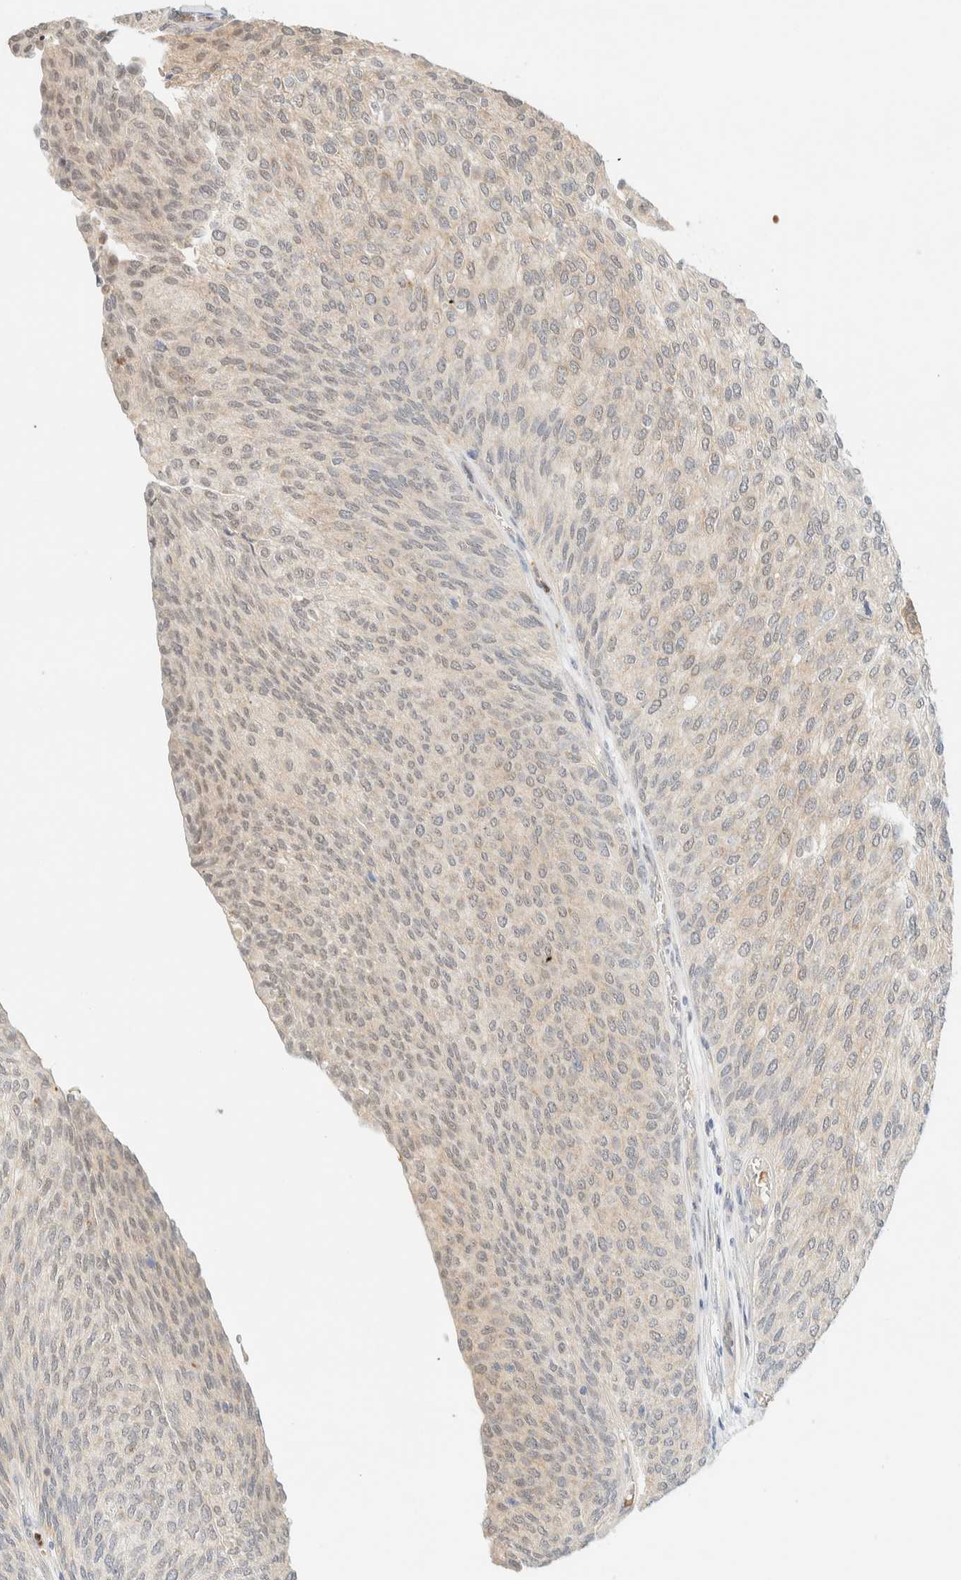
{"staining": {"intensity": "weak", "quantity": "25%-75%", "location": "cytoplasmic/membranous,nuclear"}, "tissue": "urothelial cancer", "cell_type": "Tumor cells", "image_type": "cancer", "snomed": [{"axis": "morphology", "description": "Urothelial carcinoma, Low grade"}, {"axis": "topography", "description": "Urinary bladder"}], "caption": "Human urothelial cancer stained for a protein (brown) exhibits weak cytoplasmic/membranous and nuclear positive positivity in about 25%-75% of tumor cells.", "gene": "TNK1", "patient": {"sex": "female", "age": 79}}